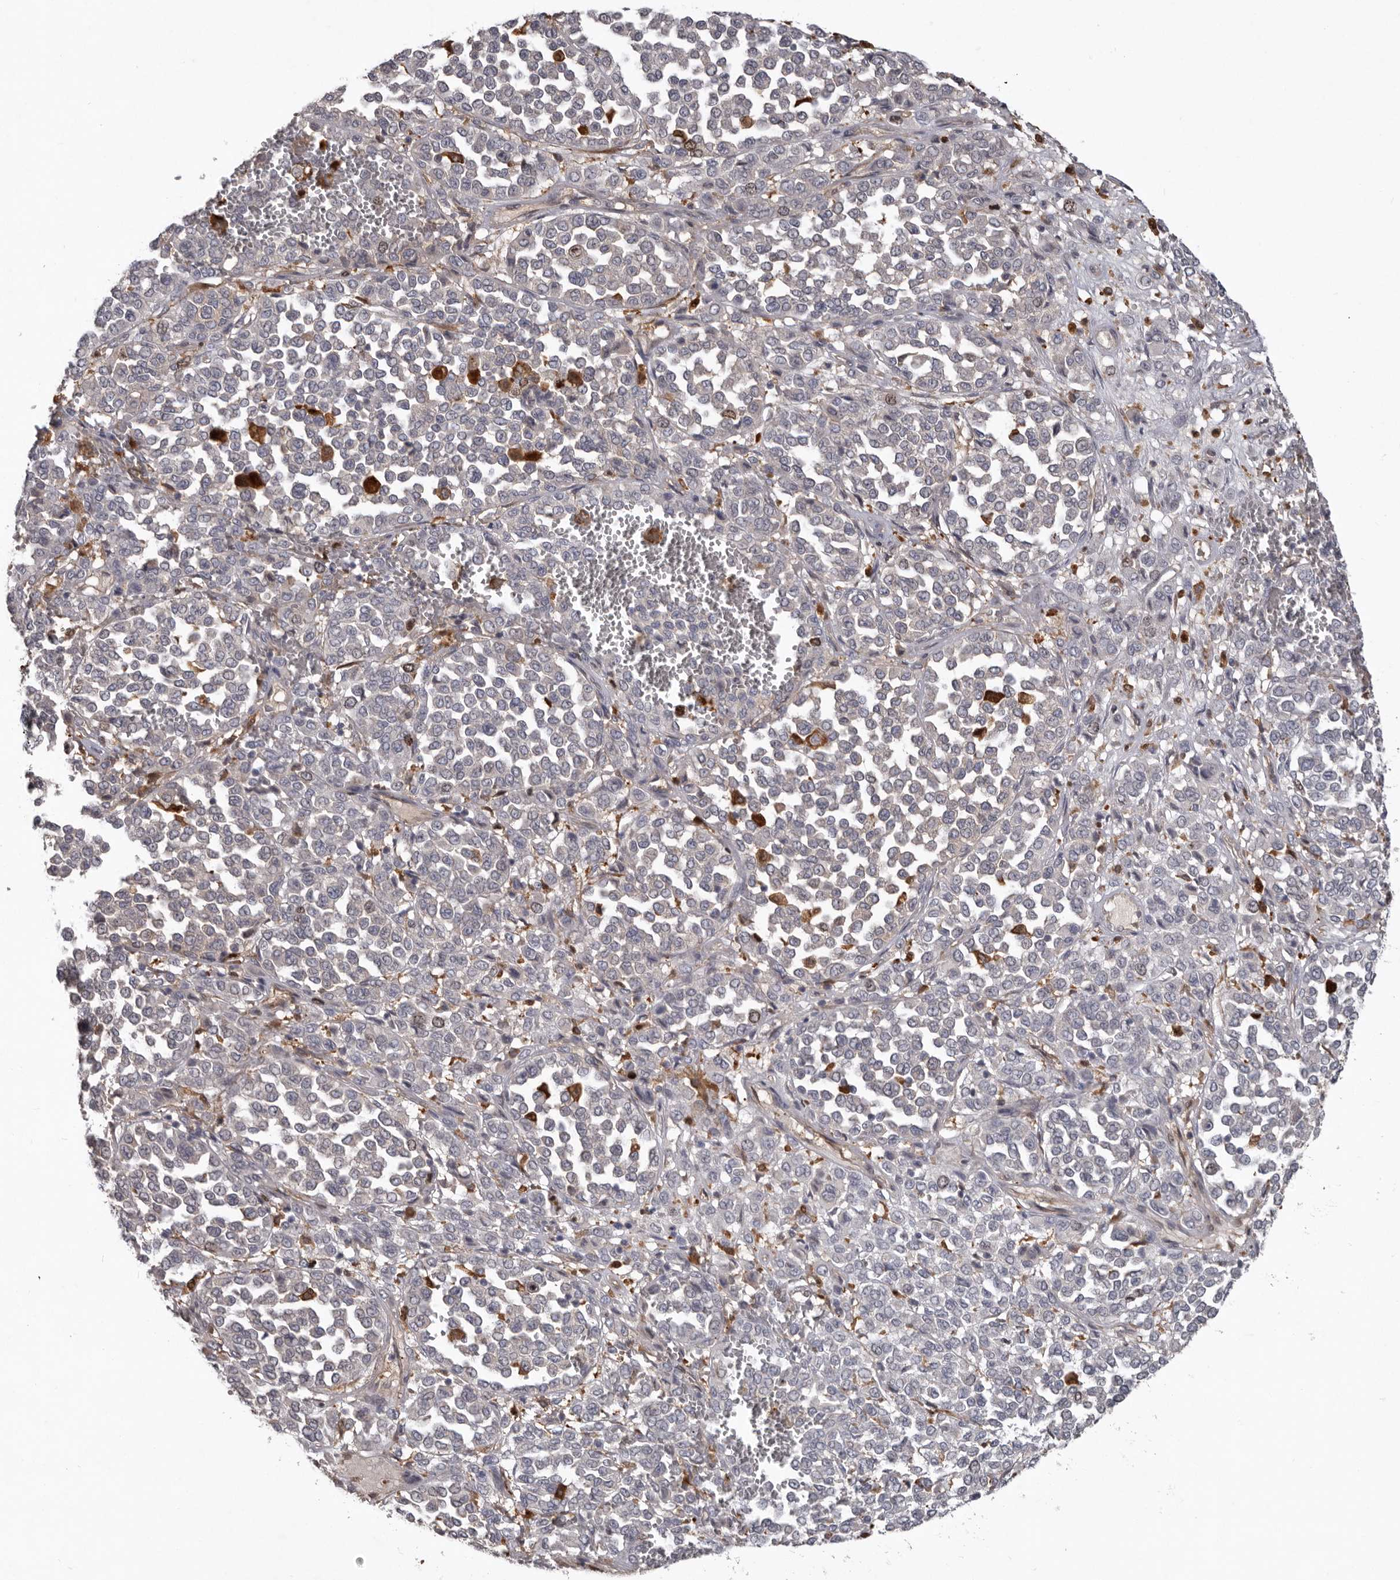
{"staining": {"intensity": "strong", "quantity": "<25%", "location": "cytoplasmic/membranous"}, "tissue": "melanoma", "cell_type": "Tumor cells", "image_type": "cancer", "snomed": [{"axis": "morphology", "description": "Malignant melanoma, Metastatic site"}, {"axis": "topography", "description": "Pancreas"}], "caption": "A high-resolution photomicrograph shows immunohistochemistry staining of melanoma, which shows strong cytoplasmic/membranous staining in approximately <25% of tumor cells. The staining was performed using DAB, with brown indicating positive protein expression. Nuclei are stained blue with hematoxylin.", "gene": "CDCA8", "patient": {"sex": "female", "age": 30}}